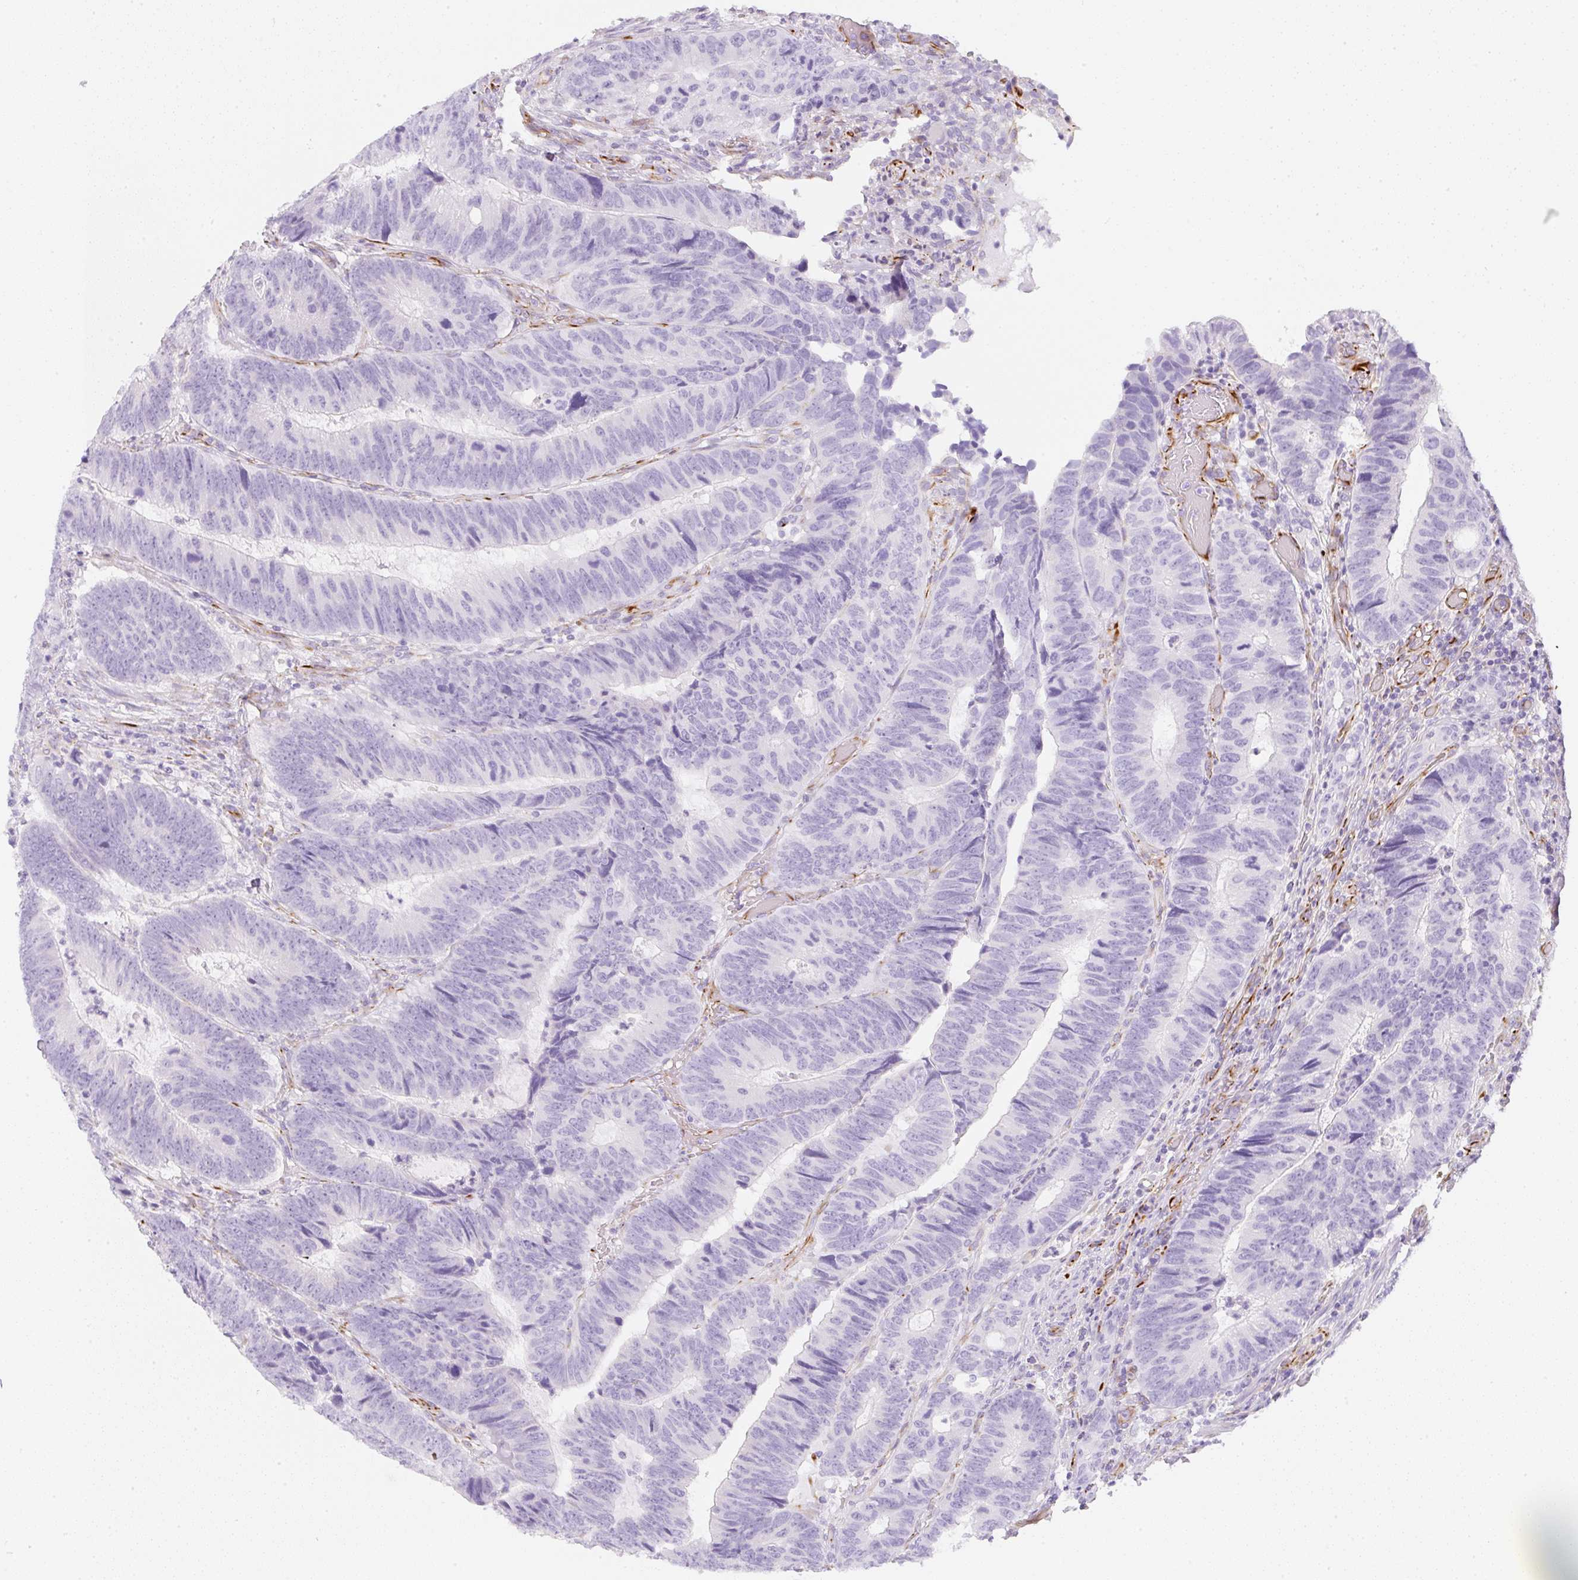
{"staining": {"intensity": "negative", "quantity": "none", "location": "none"}, "tissue": "colorectal cancer", "cell_type": "Tumor cells", "image_type": "cancer", "snomed": [{"axis": "morphology", "description": "Adenocarcinoma, NOS"}, {"axis": "topography", "description": "Colon"}], "caption": "Immunohistochemistry micrograph of neoplastic tissue: adenocarcinoma (colorectal) stained with DAB (3,3'-diaminobenzidine) shows no significant protein staining in tumor cells. Brightfield microscopy of immunohistochemistry stained with DAB (brown) and hematoxylin (blue), captured at high magnification.", "gene": "ZNF689", "patient": {"sex": "male", "age": 62}}